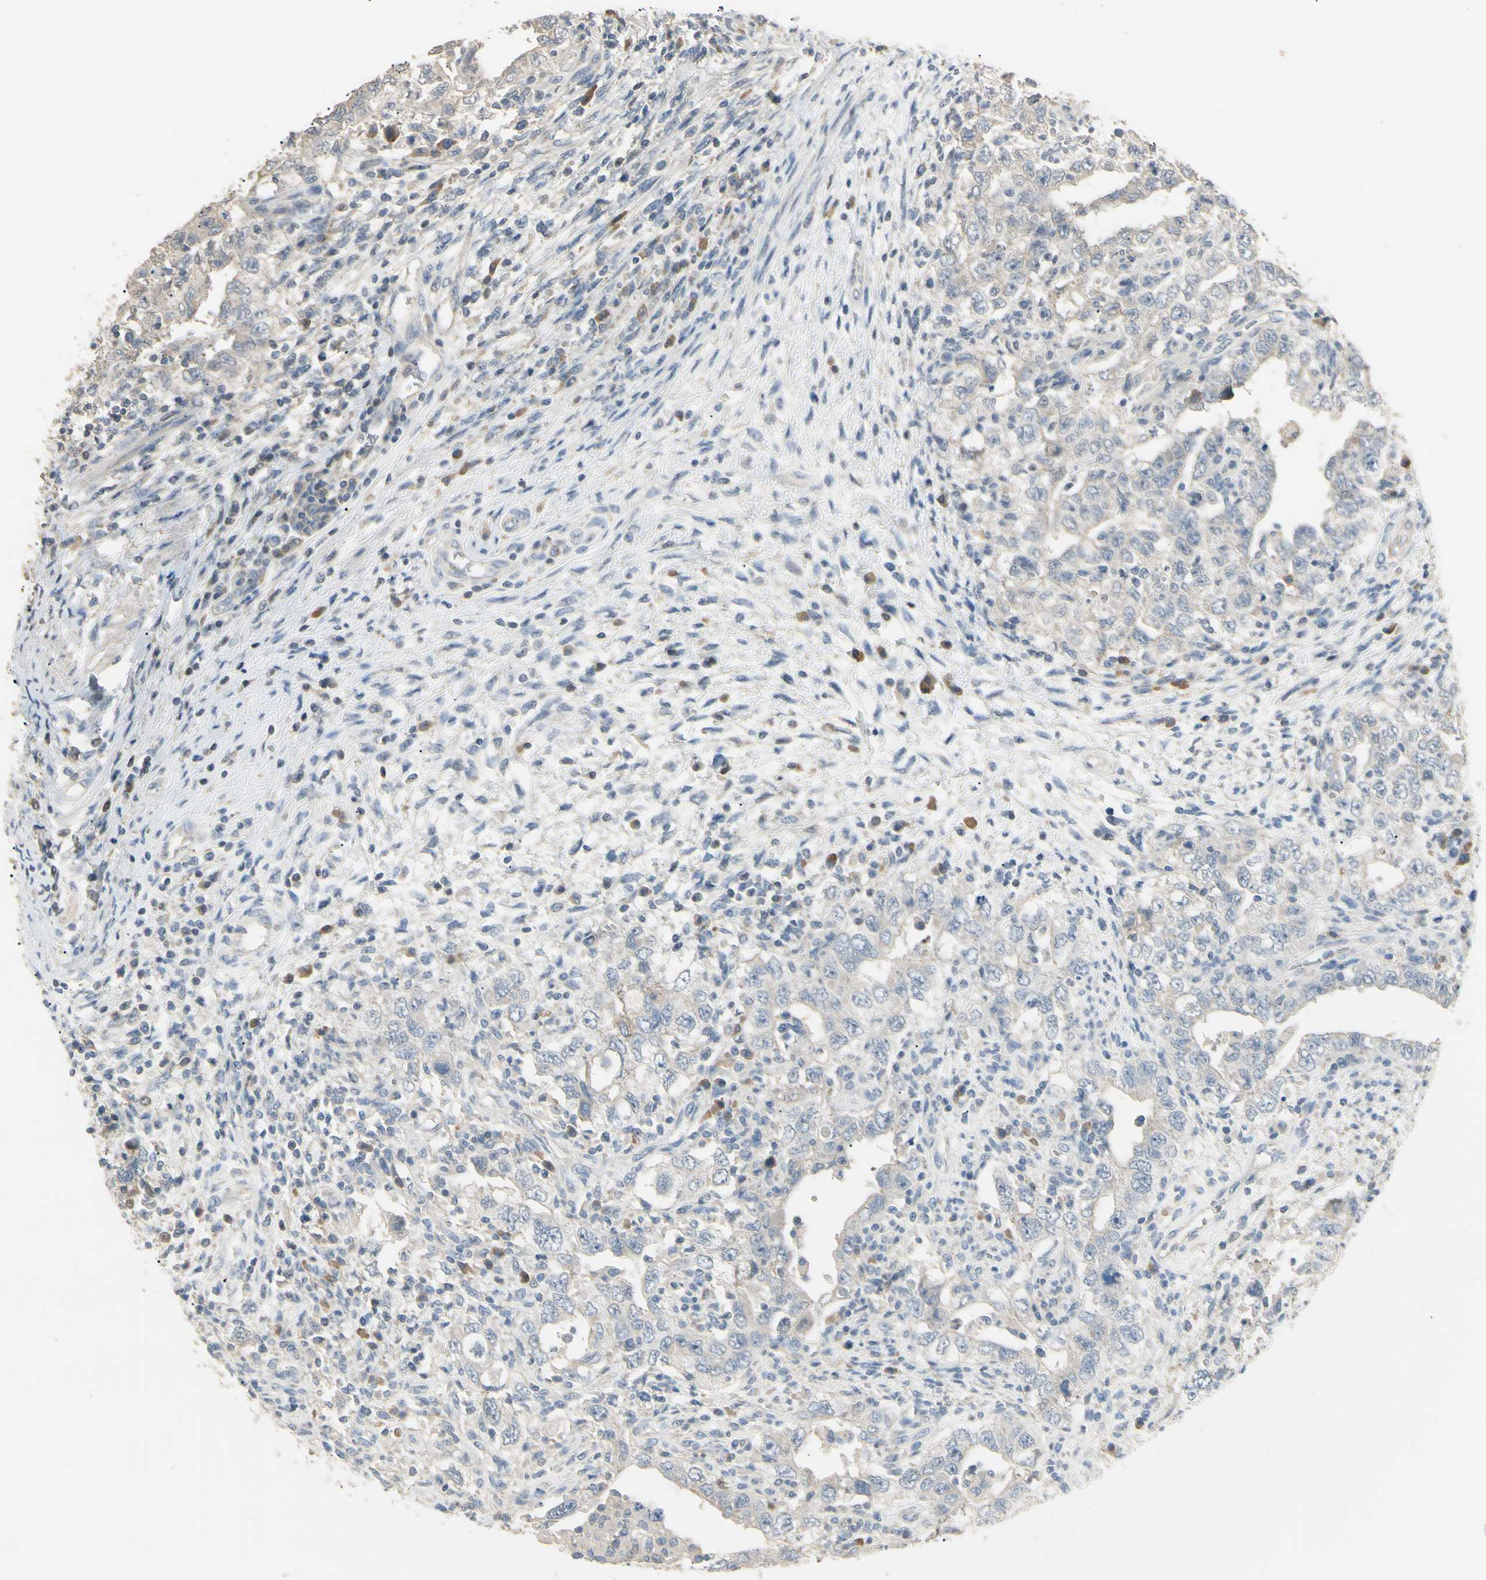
{"staining": {"intensity": "negative", "quantity": "none", "location": "none"}, "tissue": "testis cancer", "cell_type": "Tumor cells", "image_type": "cancer", "snomed": [{"axis": "morphology", "description": "Carcinoma, Embryonal, NOS"}, {"axis": "topography", "description": "Testis"}], "caption": "A histopathology image of human testis cancer is negative for staining in tumor cells. (Immunohistochemistry, brightfield microscopy, high magnification).", "gene": "GNE", "patient": {"sex": "male", "age": 26}}